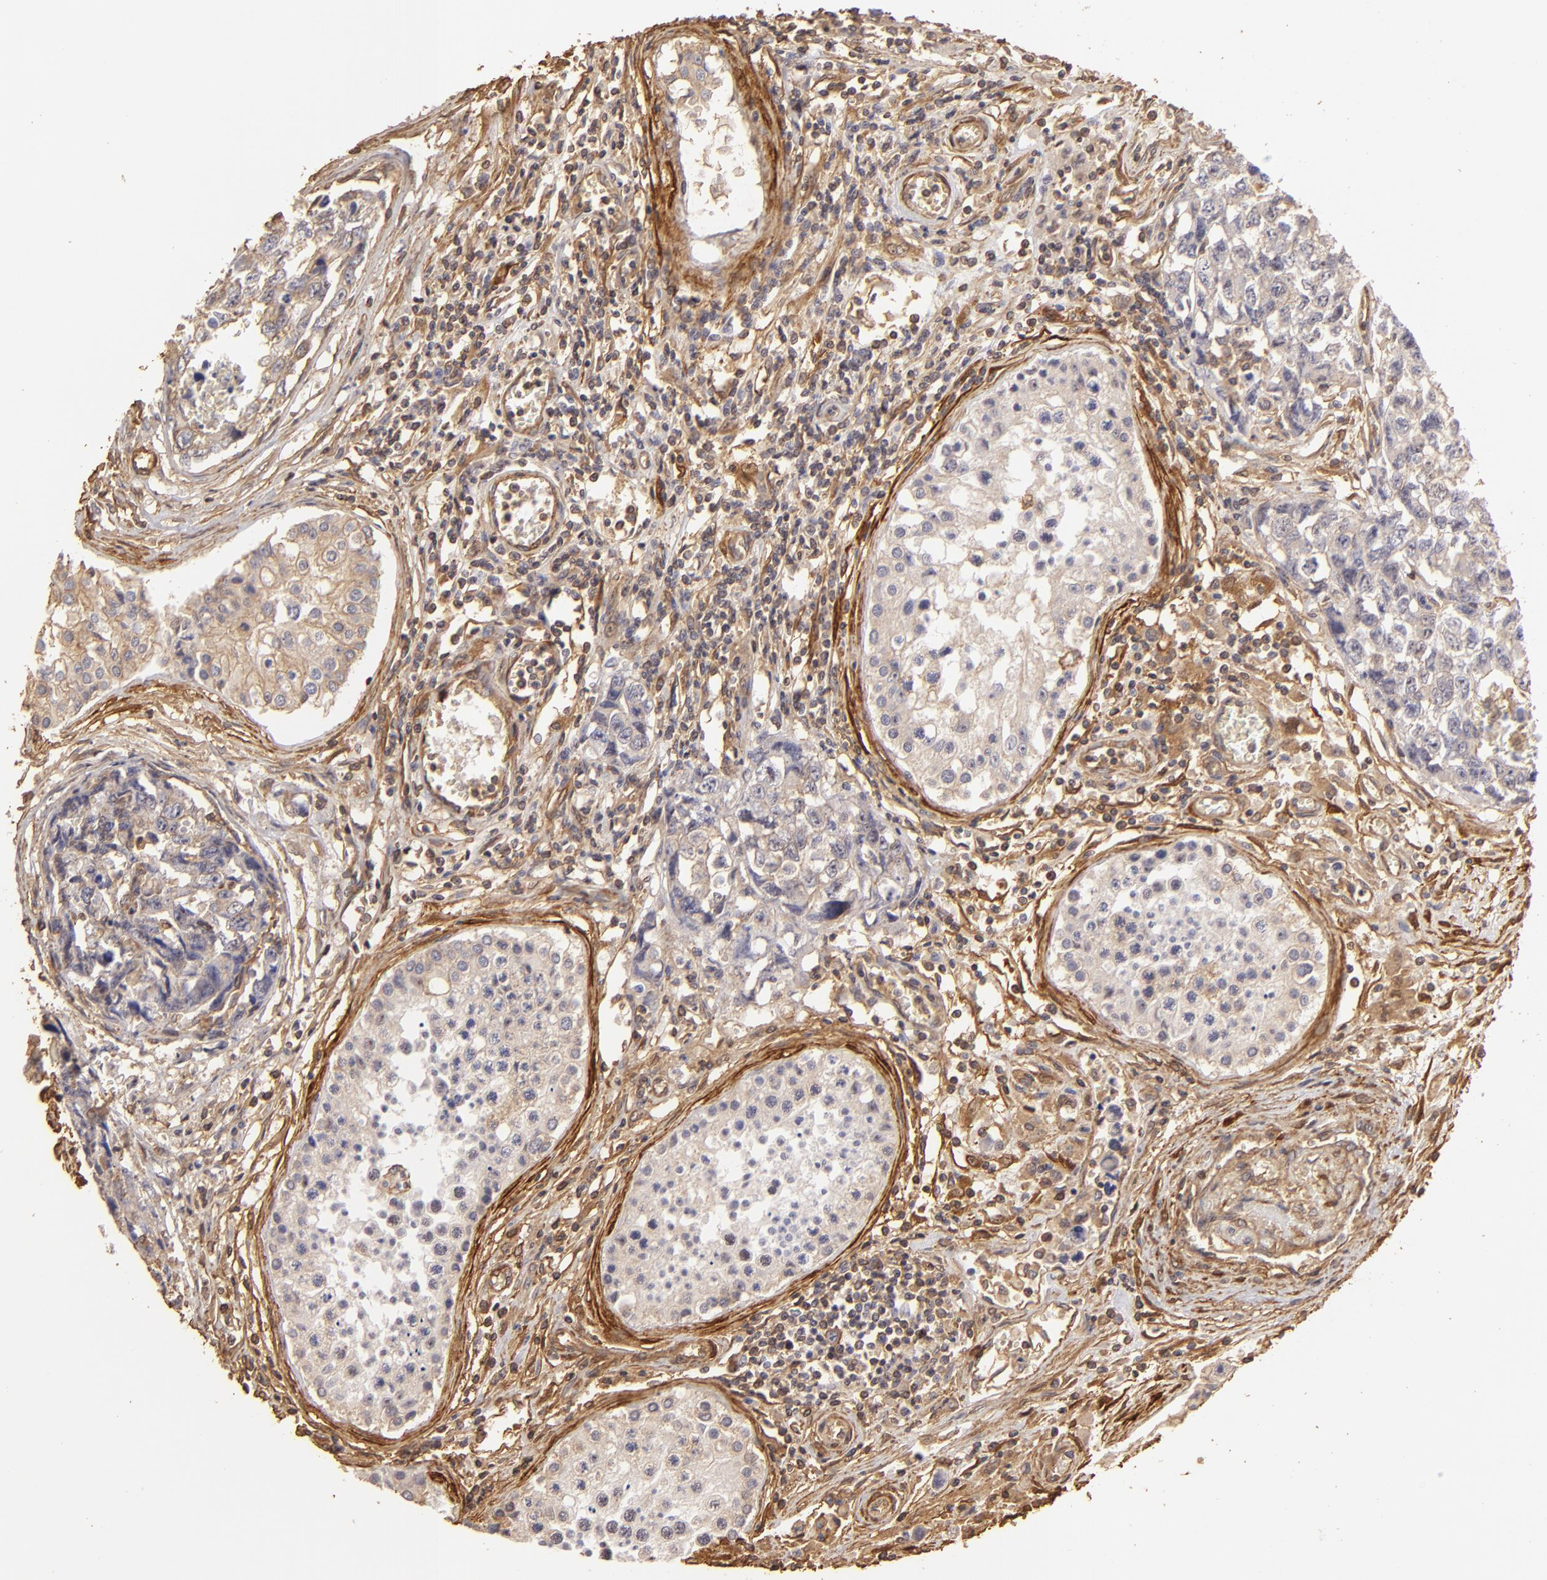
{"staining": {"intensity": "negative", "quantity": "none", "location": "none"}, "tissue": "testis cancer", "cell_type": "Tumor cells", "image_type": "cancer", "snomed": [{"axis": "morphology", "description": "Carcinoma, Embryonal, NOS"}, {"axis": "topography", "description": "Testis"}], "caption": "Tumor cells show no significant positivity in testis embryonal carcinoma.", "gene": "HSPB6", "patient": {"sex": "male", "age": 31}}